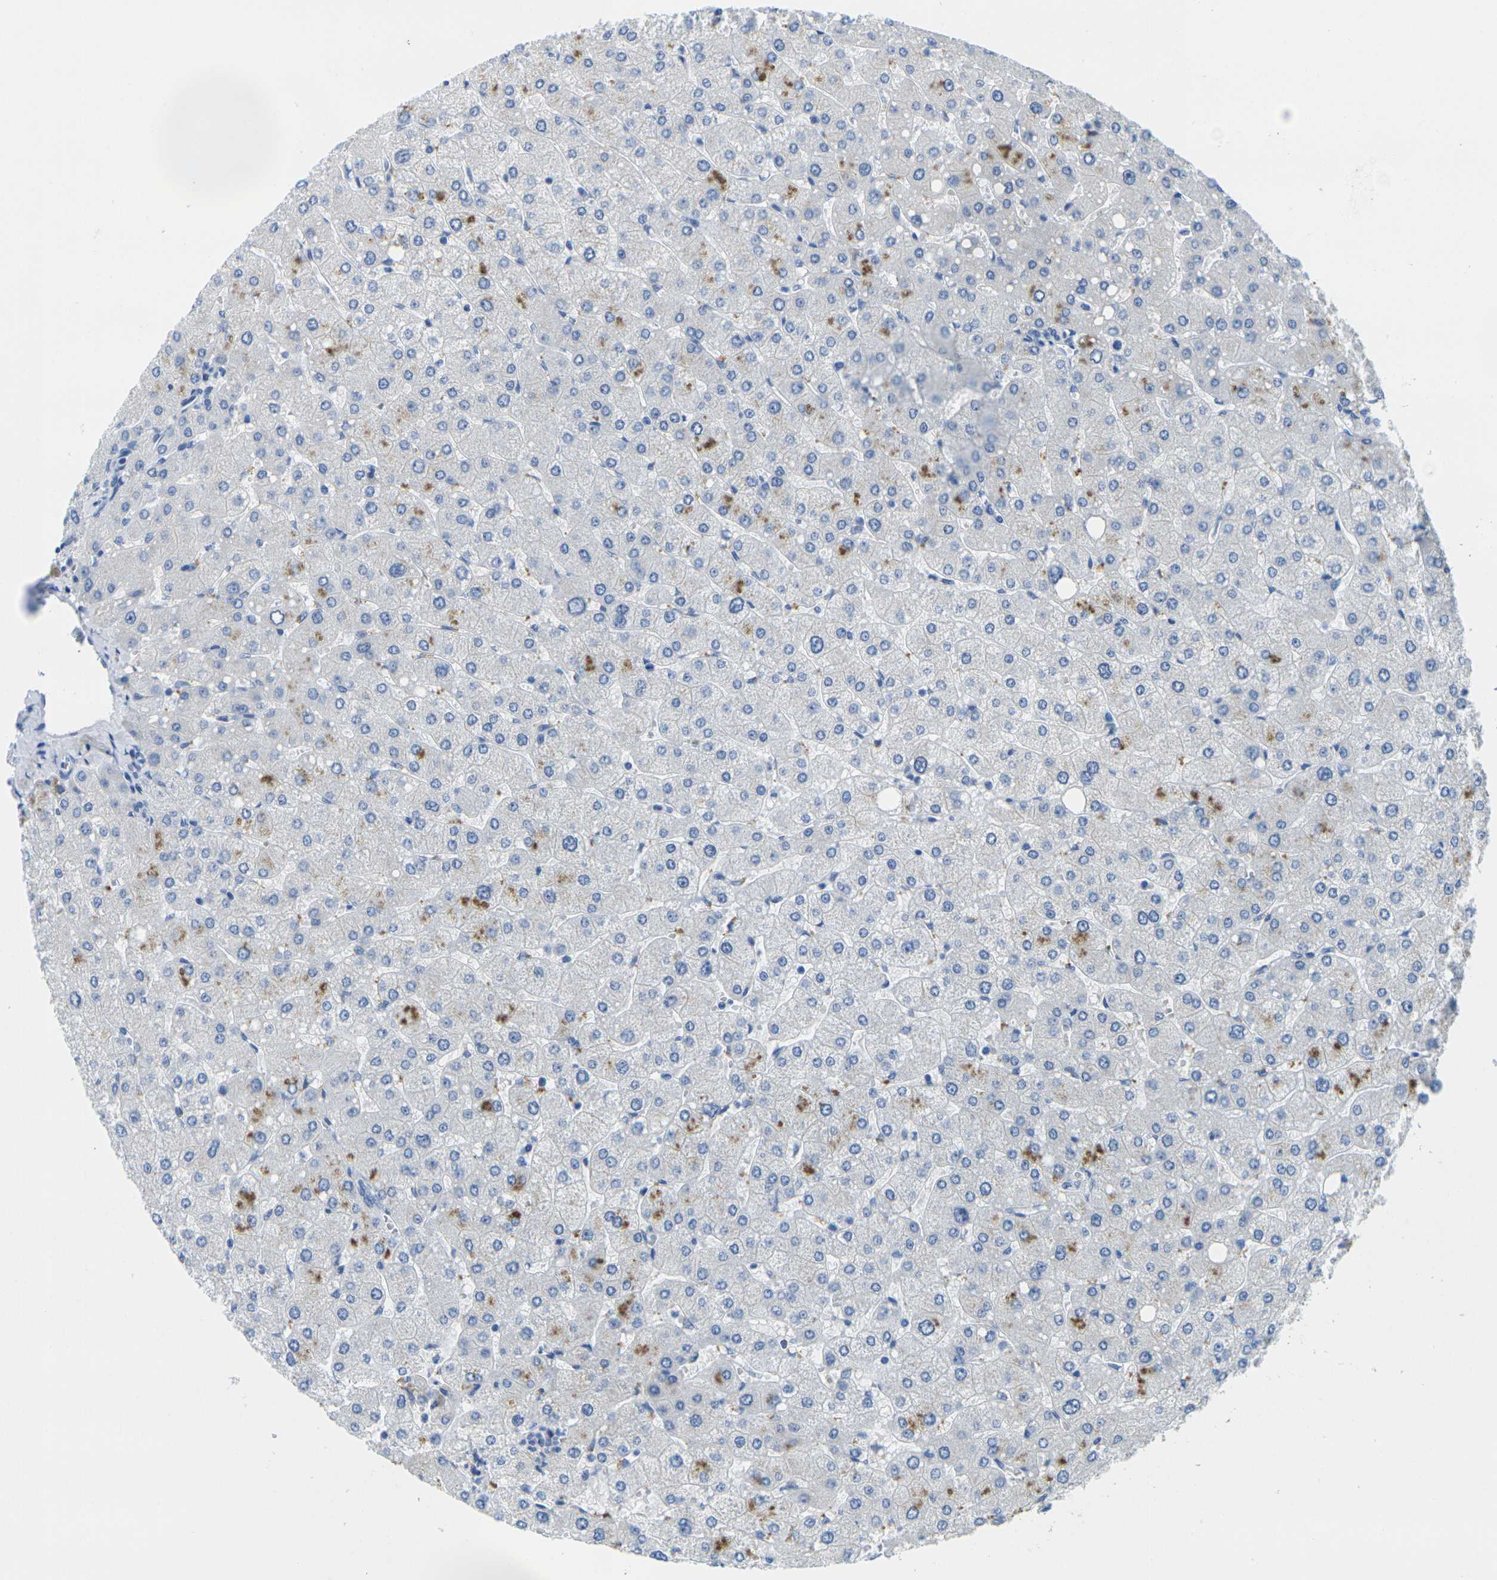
{"staining": {"intensity": "negative", "quantity": "none", "location": "none"}, "tissue": "liver", "cell_type": "Cholangiocytes", "image_type": "normal", "snomed": [{"axis": "morphology", "description": "Normal tissue, NOS"}, {"axis": "topography", "description": "Liver"}], "caption": "A high-resolution photomicrograph shows immunohistochemistry staining of normal liver, which reveals no significant positivity in cholangiocytes. (DAB (3,3'-diaminobenzidine) immunohistochemistry with hematoxylin counter stain).", "gene": "FAM3D", "patient": {"sex": "male", "age": 55}}